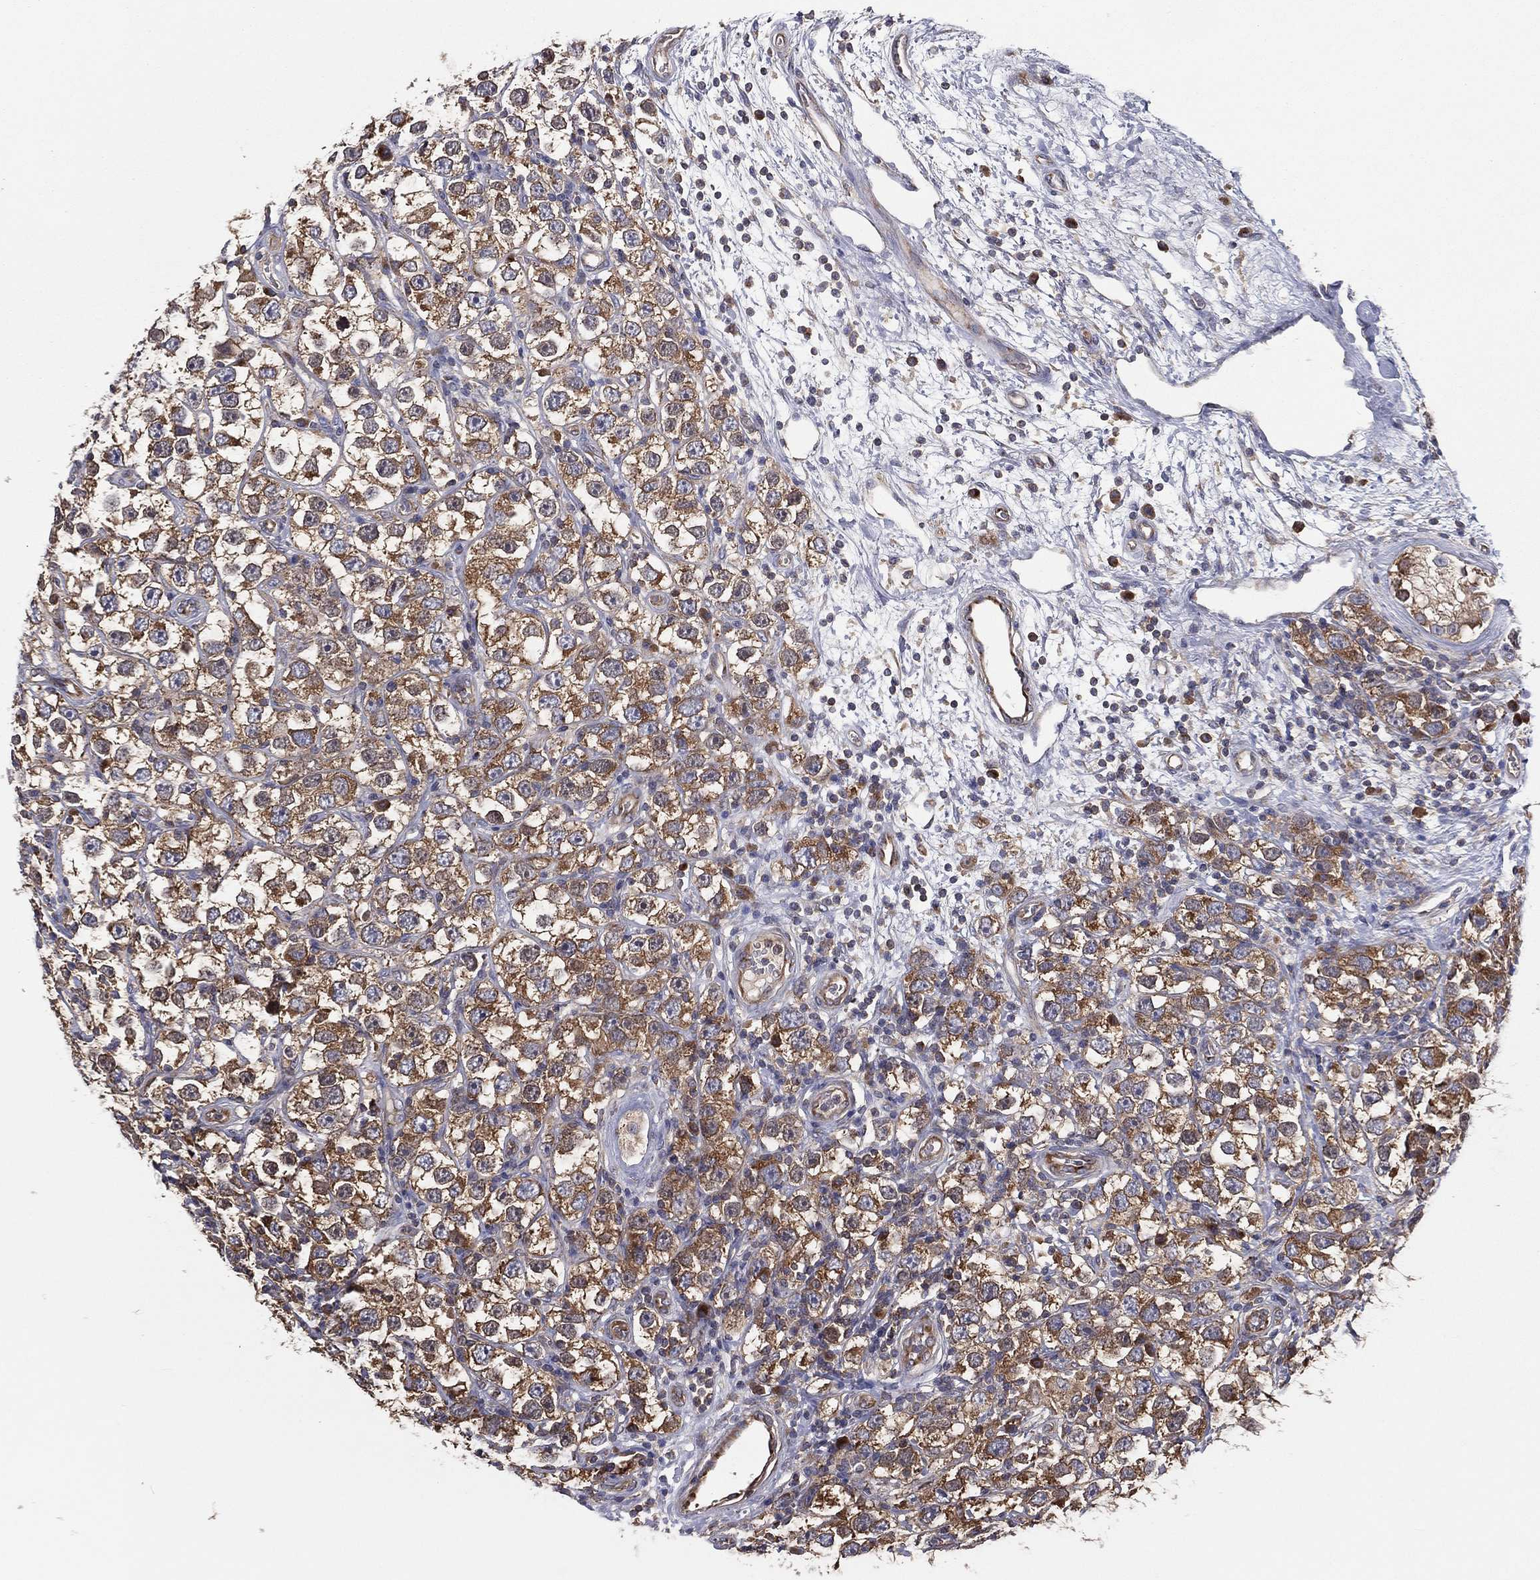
{"staining": {"intensity": "moderate", "quantity": "25%-75%", "location": "cytoplasmic/membranous"}, "tissue": "testis cancer", "cell_type": "Tumor cells", "image_type": "cancer", "snomed": [{"axis": "morphology", "description": "Seminoma, NOS"}, {"axis": "topography", "description": "Testis"}], "caption": "Protein expression analysis of human testis cancer (seminoma) reveals moderate cytoplasmic/membranous expression in approximately 25%-75% of tumor cells. The staining was performed using DAB (3,3'-diaminobenzidine) to visualize the protein expression in brown, while the nuclei were stained in blue with hematoxylin (Magnification: 20x).", "gene": "EIF2B5", "patient": {"sex": "male", "age": 26}}